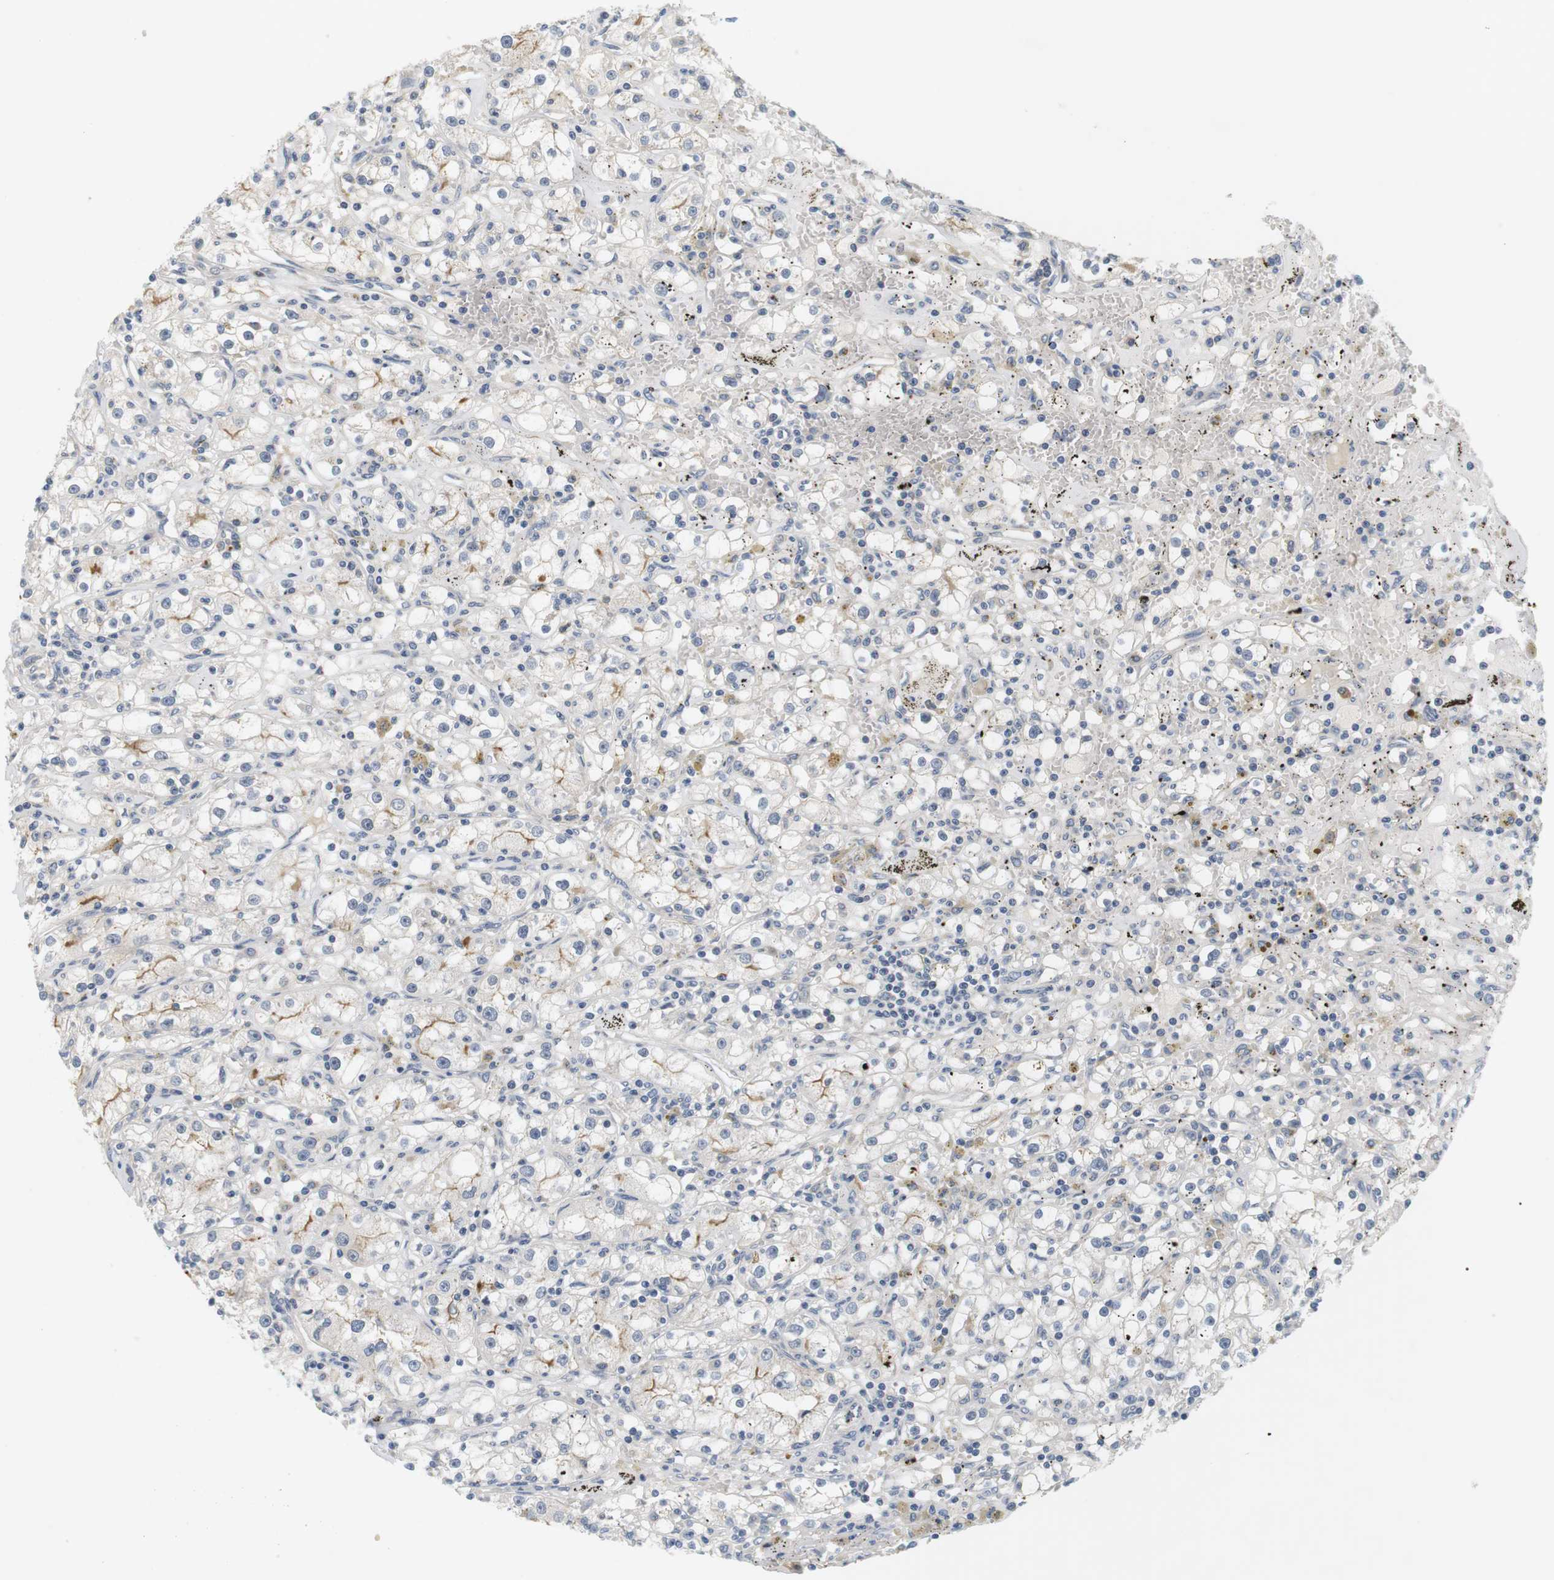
{"staining": {"intensity": "moderate", "quantity": "<25%", "location": "cytoplasmic/membranous"}, "tissue": "renal cancer", "cell_type": "Tumor cells", "image_type": "cancer", "snomed": [{"axis": "morphology", "description": "Adenocarcinoma, NOS"}, {"axis": "topography", "description": "Kidney"}], "caption": "Renal cancer tissue shows moderate cytoplasmic/membranous positivity in about <25% of tumor cells The staining was performed using DAB, with brown indicating positive protein expression. Nuclei are stained blue with hematoxylin.", "gene": "EVA1C", "patient": {"sex": "male", "age": 56}}